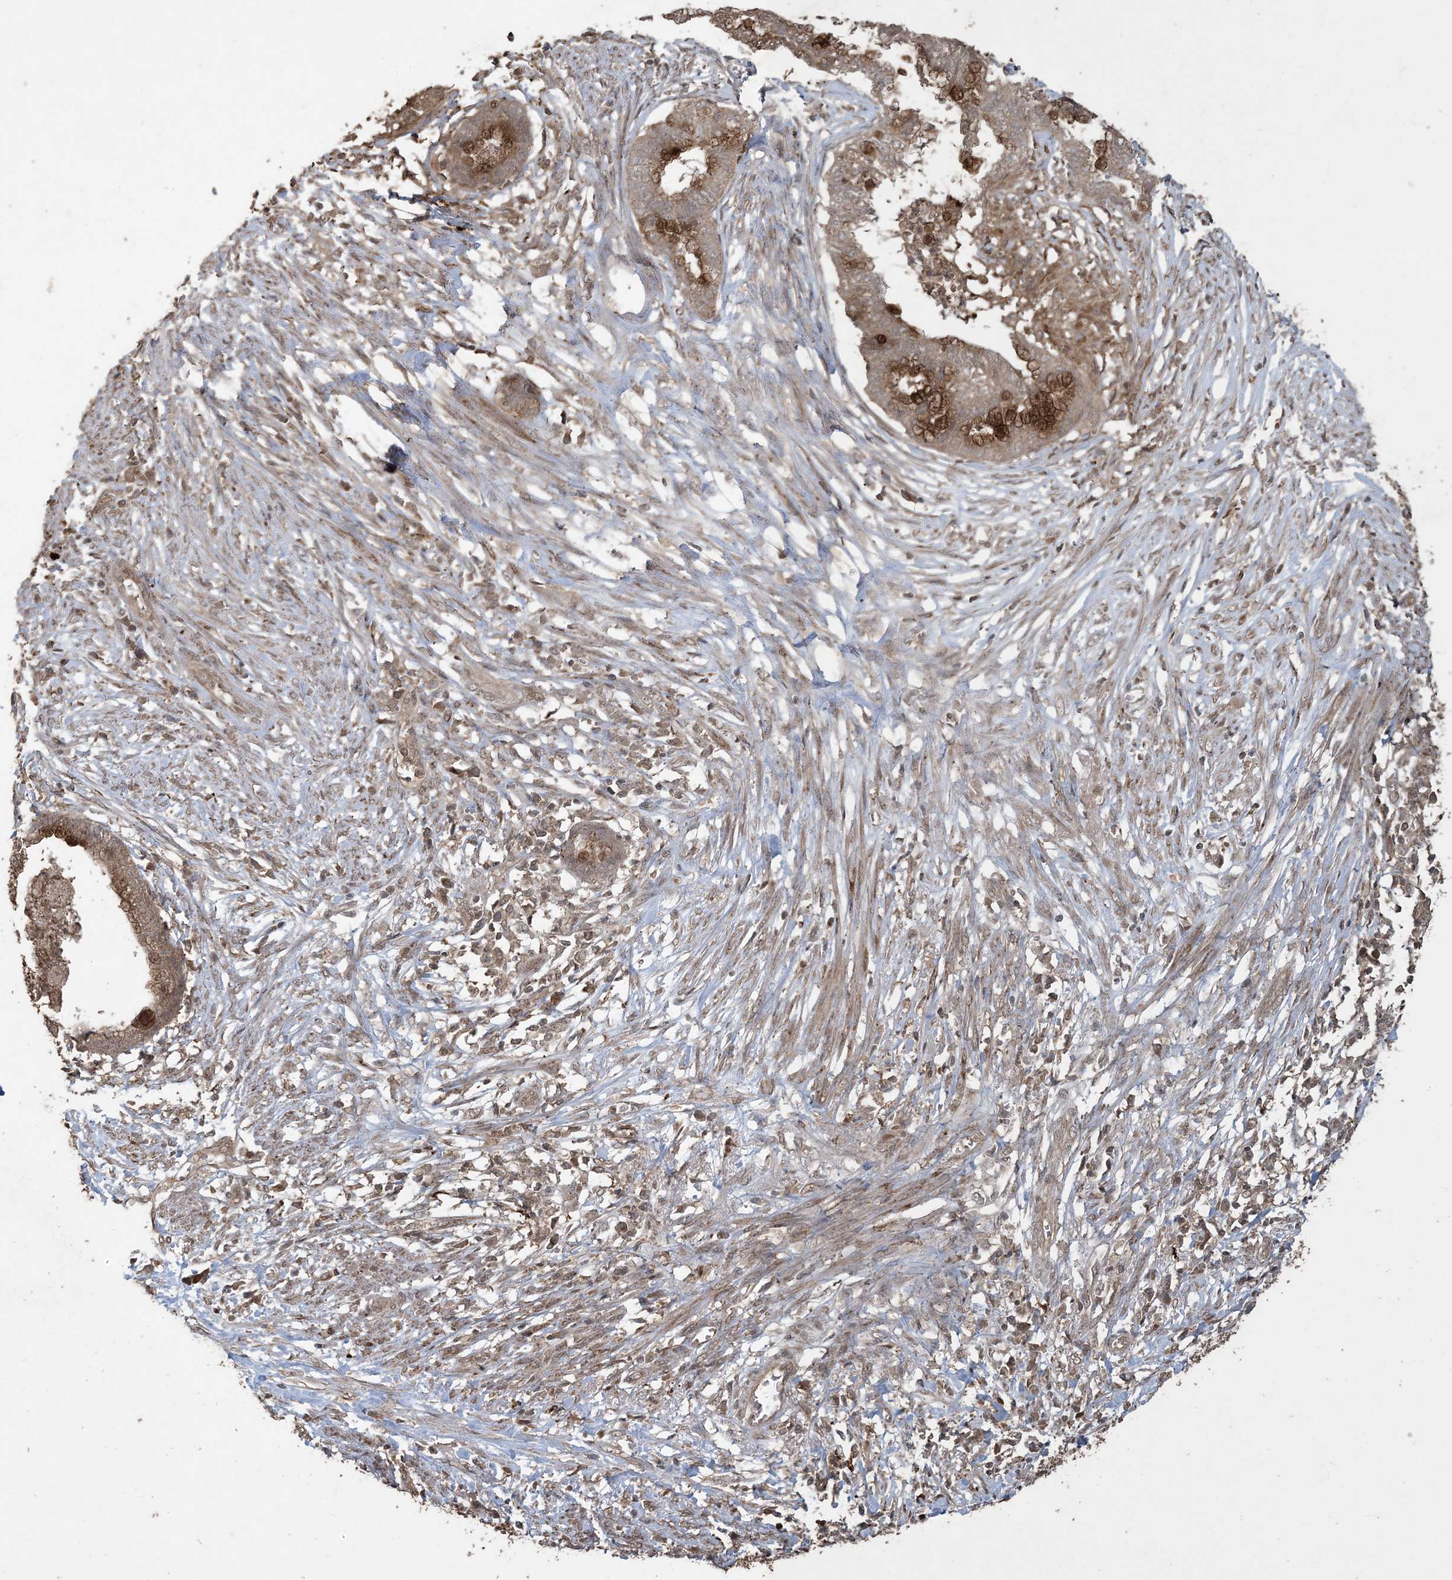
{"staining": {"intensity": "moderate", "quantity": "25%-75%", "location": "cytoplasmic/membranous"}, "tissue": "endometrial cancer", "cell_type": "Tumor cells", "image_type": "cancer", "snomed": [{"axis": "morphology", "description": "Necrosis, NOS"}, {"axis": "morphology", "description": "Adenocarcinoma, NOS"}, {"axis": "topography", "description": "Endometrium"}], "caption": "Immunohistochemistry (DAB (3,3'-diaminobenzidine)) staining of human endometrial cancer displays moderate cytoplasmic/membranous protein staining in about 25%-75% of tumor cells. (DAB (3,3'-diaminobenzidine) = brown stain, brightfield microscopy at high magnification).", "gene": "EFCAB8", "patient": {"sex": "female", "age": 79}}